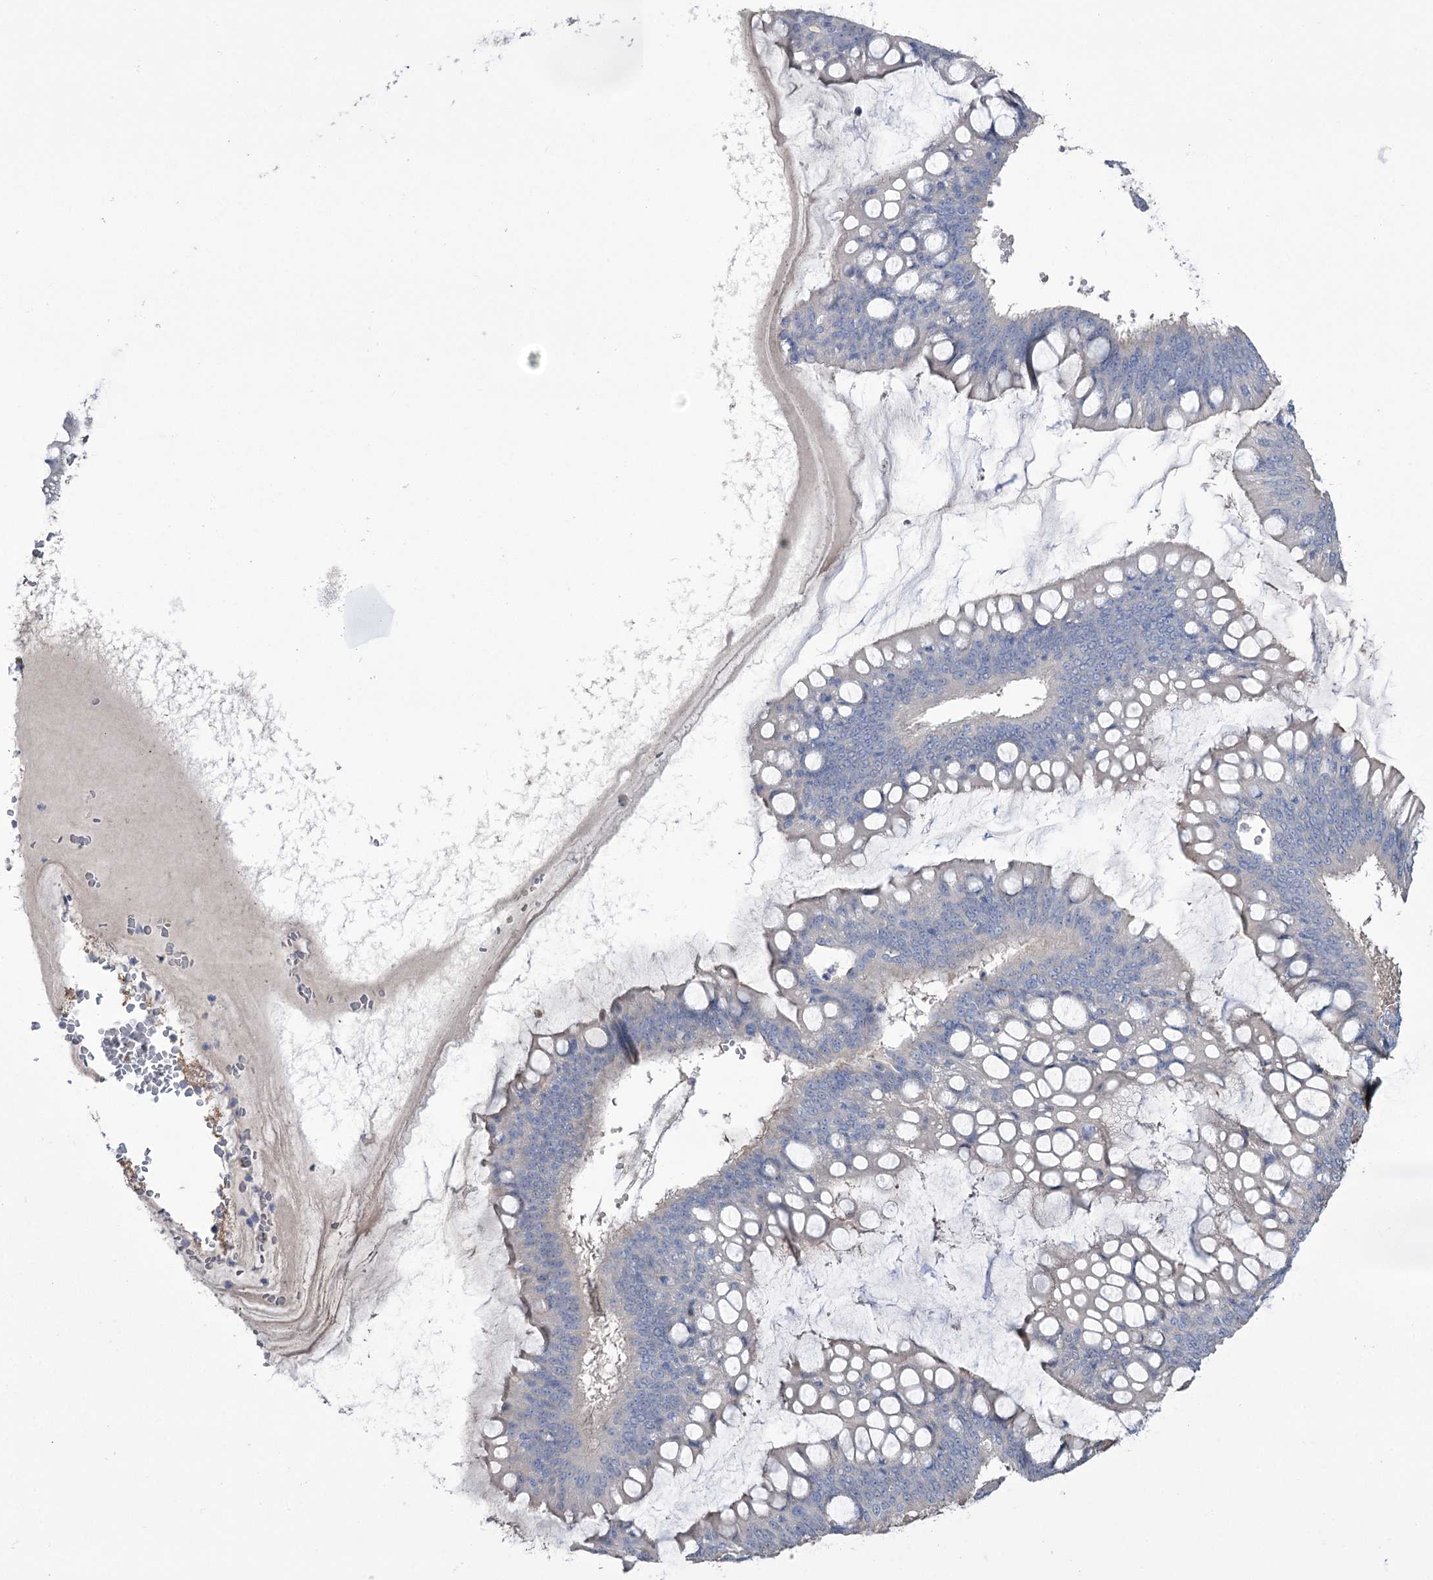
{"staining": {"intensity": "negative", "quantity": "none", "location": "none"}, "tissue": "ovarian cancer", "cell_type": "Tumor cells", "image_type": "cancer", "snomed": [{"axis": "morphology", "description": "Cystadenocarcinoma, mucinous, NOS"}, {"axis": "topography", "description": "Ovary"}], "caption": "DAB (3,3'-diaminobenzidine) immunohistochemical staining of ovarian cancer (mucinous cystadenocarcinoma) reveals no significant staining in tumor cells.", "gene": "ZNF622", "patient": {"sex": "female", "age": 73}}